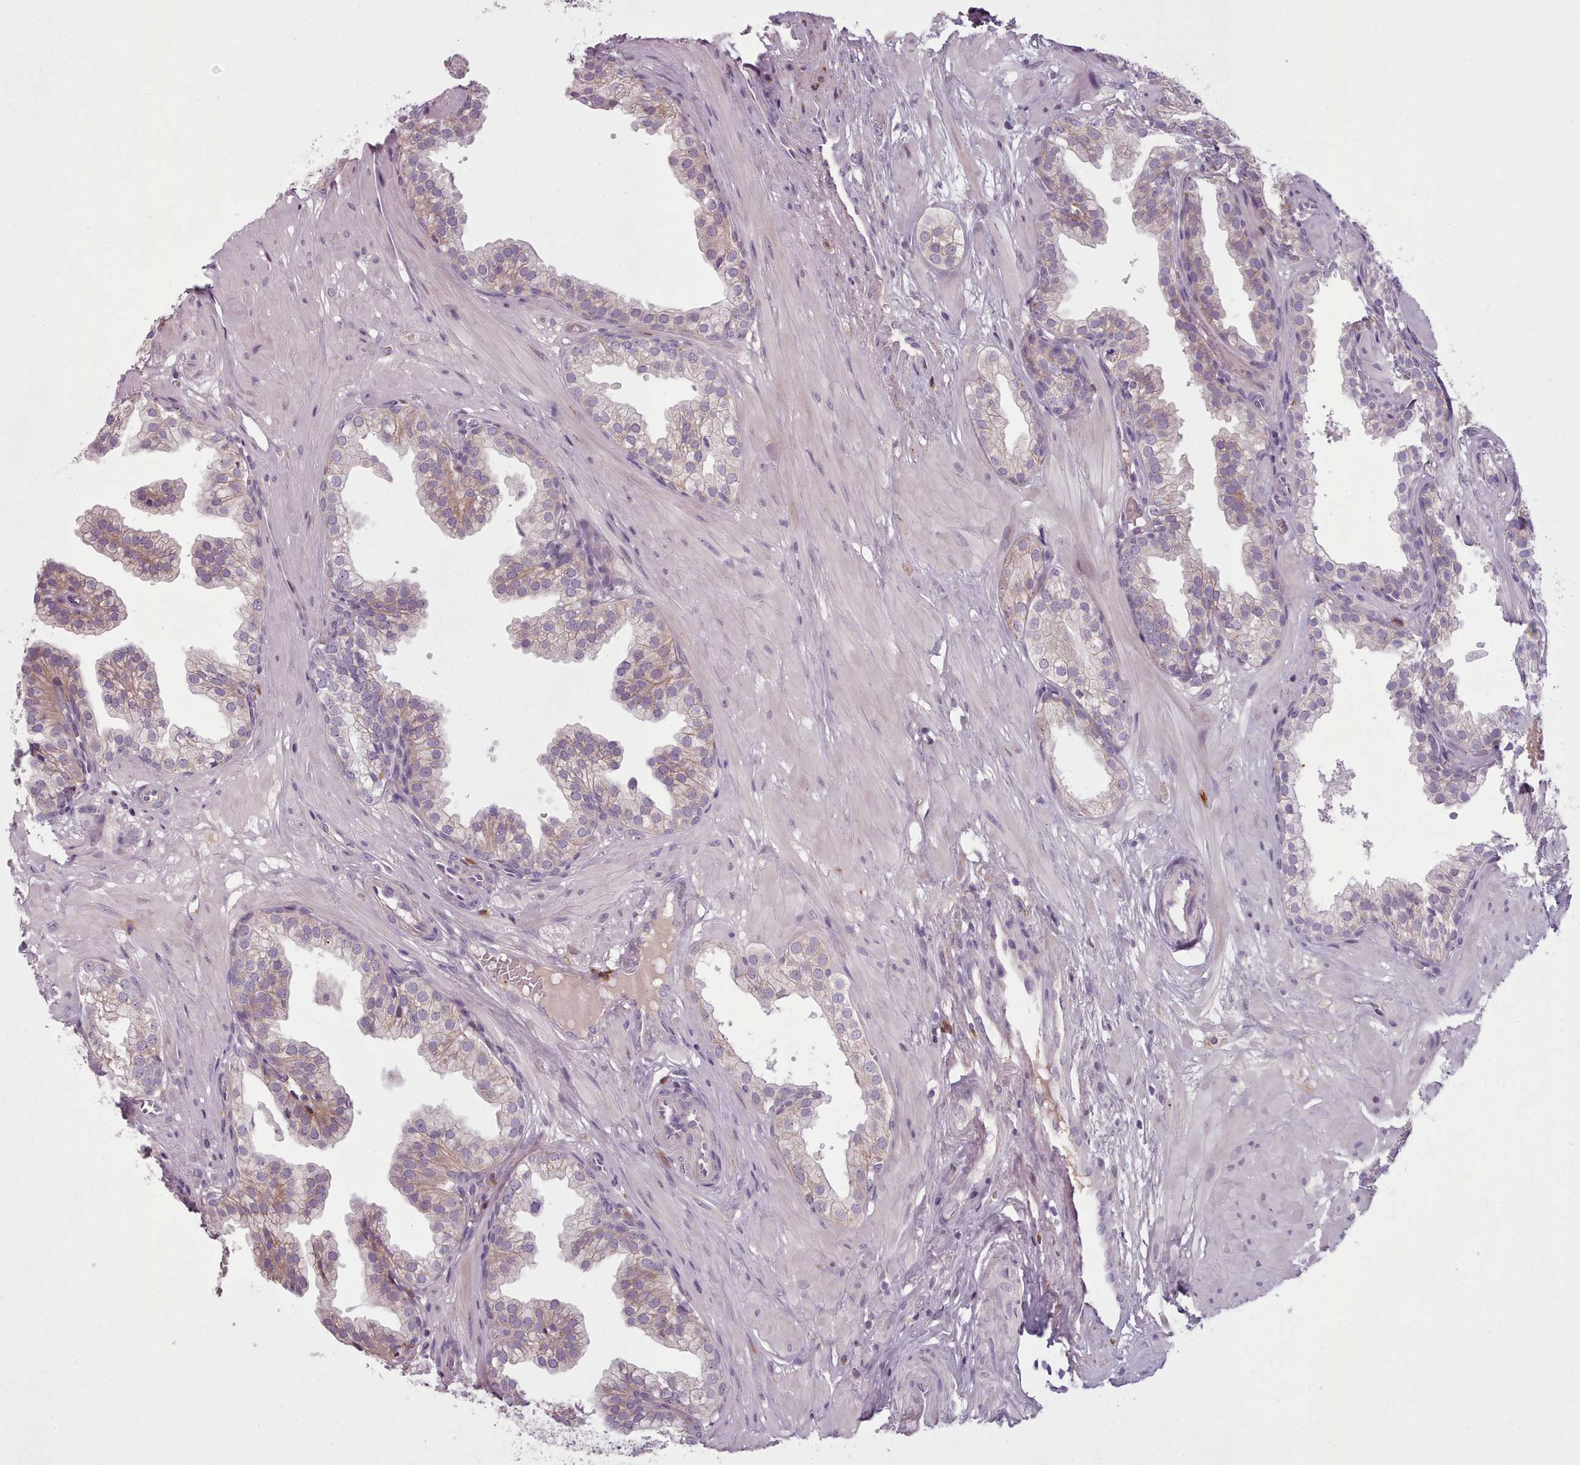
{"staining": {"intensity": "weak", "quantity": "25%-75%", "location": "cytoplasmic/membranous"}, "tissue": "prostate", "cell_type": "Glandular cells", "image_type": "normal", "snomed": [{"axis": "morphology", "description": "Normal tissue, NOS"}, {"axis": "topography", "description": "Prostate"}, {"axis": "topography", "description": "Peripheral nerve tissue"}], "caption": "An immunohistochemistry (IHC) micrograph of unremarkable tissue is shown. Protein staining in brown highlights weak cytoplasmic/membranous positivity in prostate within glandular cells.", "gene": "LAPTM5", "patient": {"sex": "male", "age": 55}}